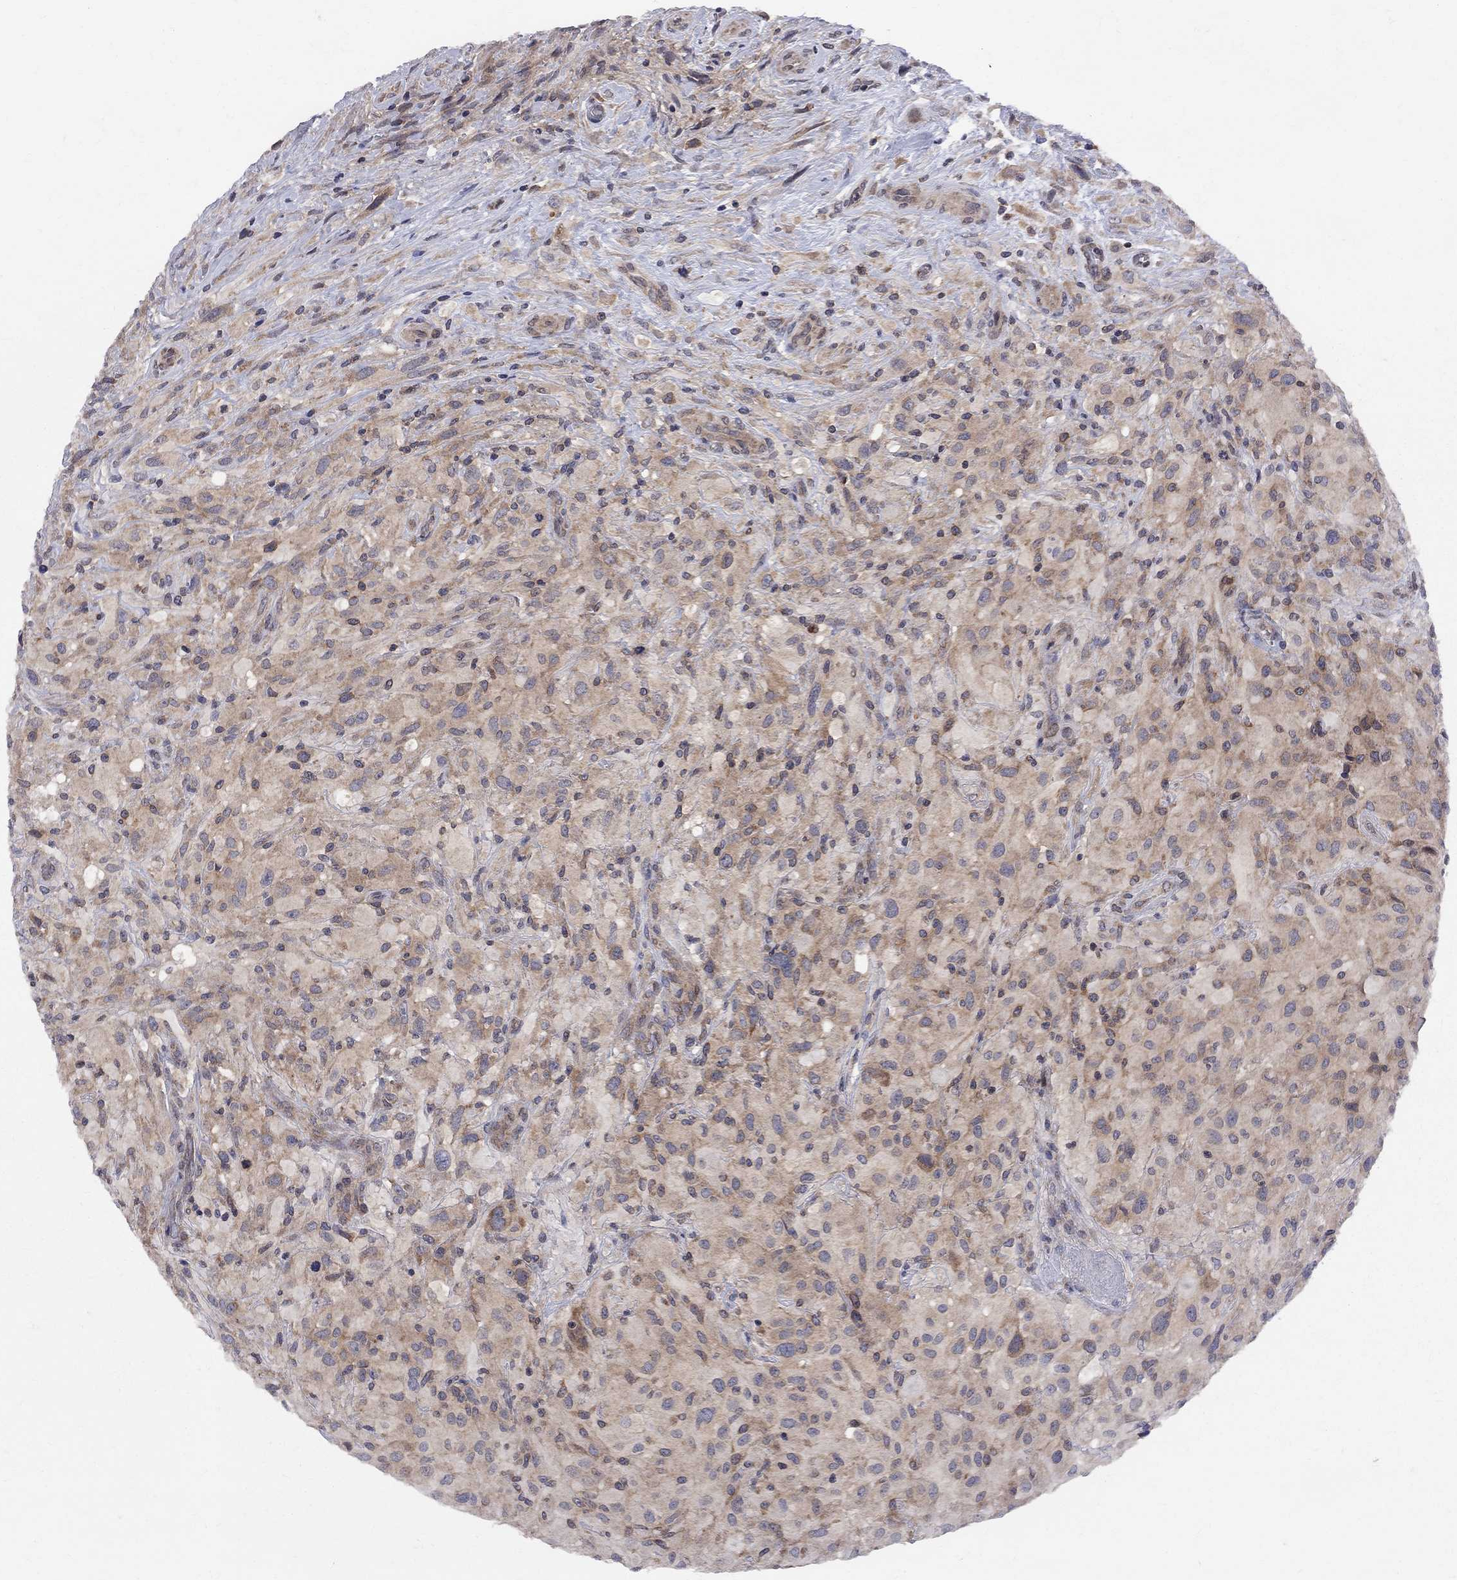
{"staining": {"intensity": "moderate", "quantity": "25%-75%", "location": "cytoplasmic/membranous"}, "tissue": "glioma", "cell_type": "Tumor cells", "image_type": "cancer", "snomed": [{"axis": "morphology", "description": "Glioma, malignant, High grade"}, {"axis": "topography", "description": "Cerebral cortex"}], "caption": "Immunohistochemistry (IHC) image of malignant glioma (high-grade) stained for a protein (brown), which shows medium levels of moderate cytoplasmic/membranous positivity in about 25%-75% of tumor cells.", "gene": "CNOT11", "patient": {"sex": "male", "age": 35}}